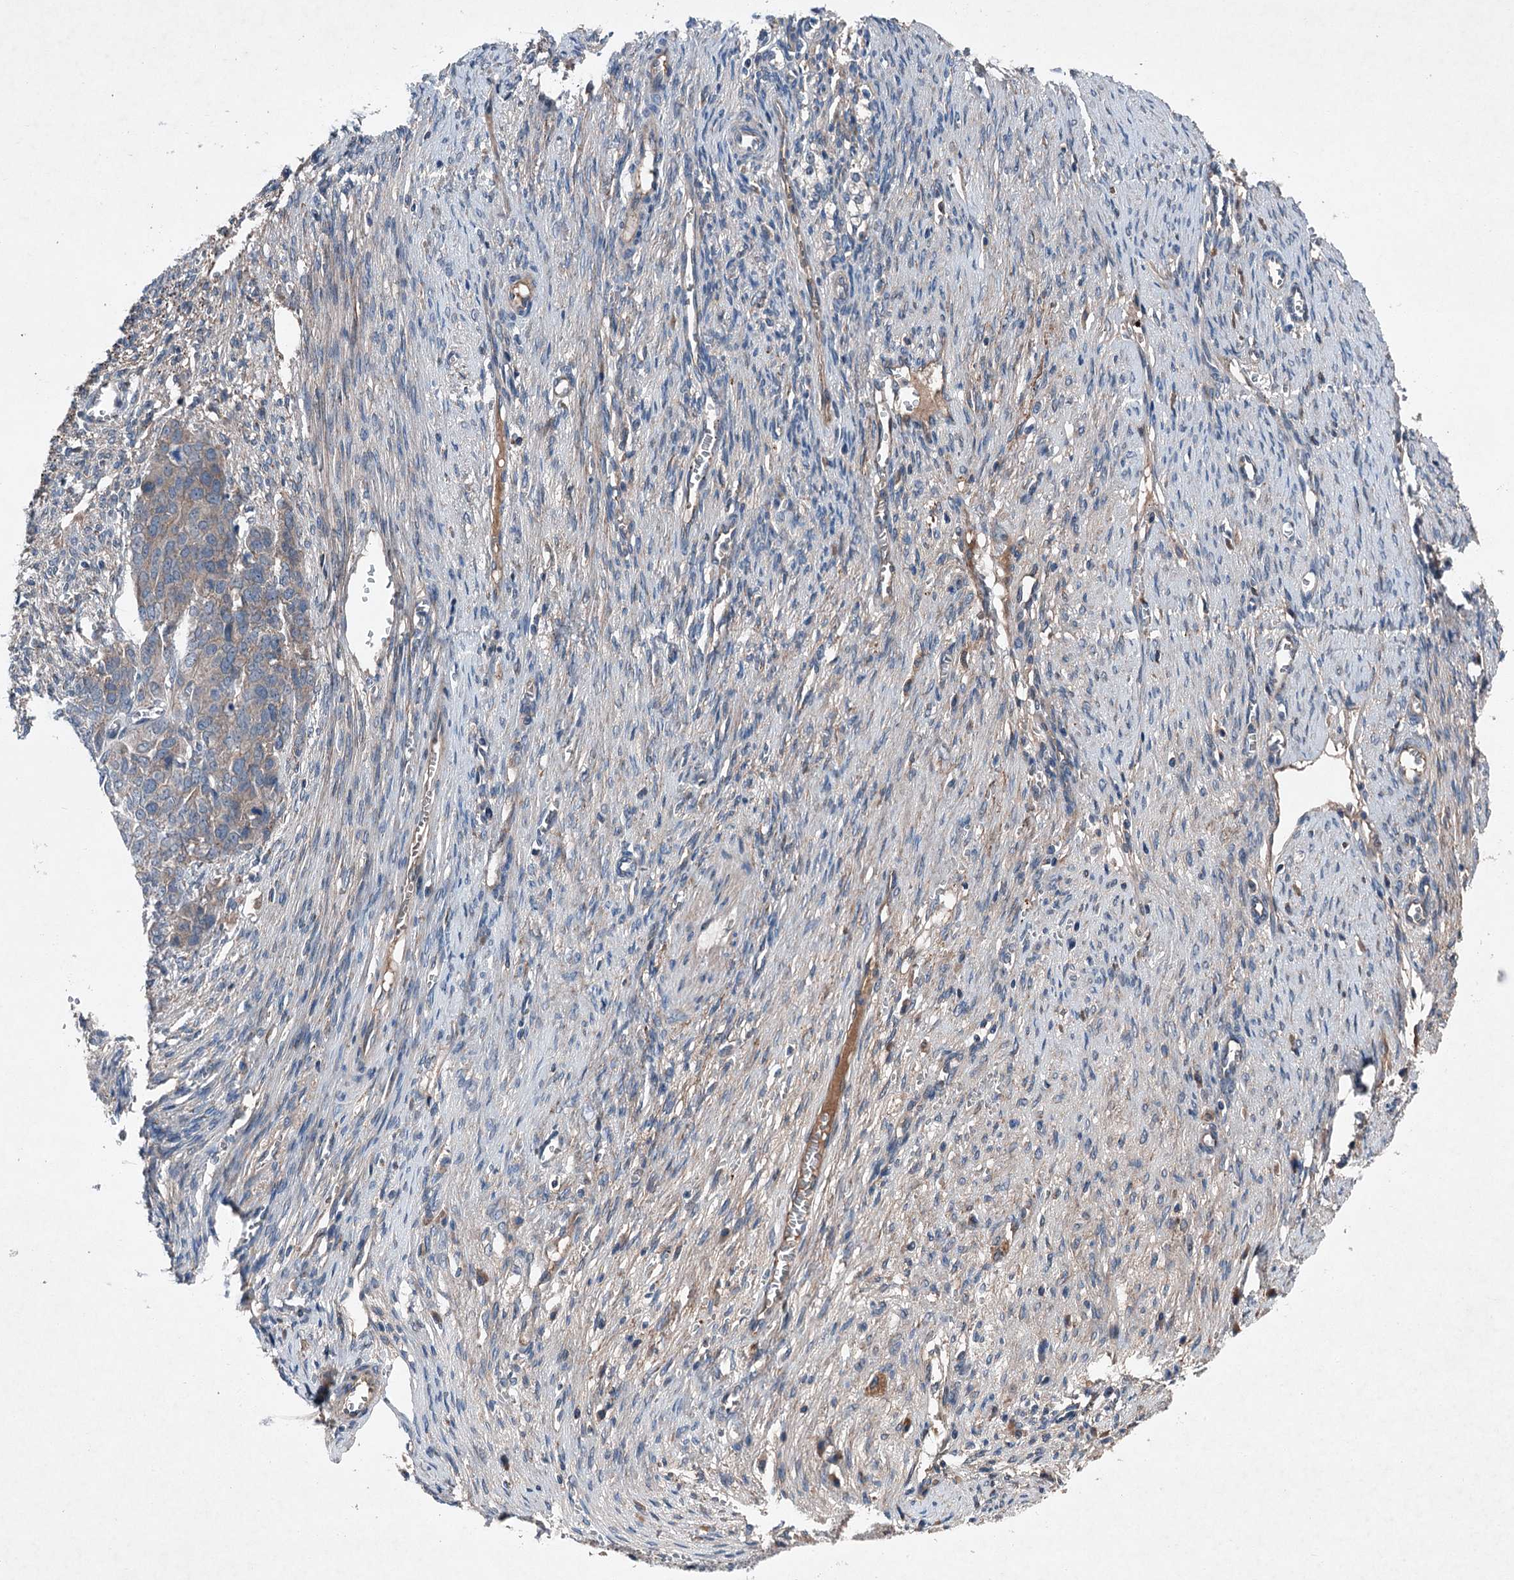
{"staining": {"intensity": "negative", "quantity": "none", "location": "none"}, "tissue": "ovarian cancer", "cell_type": "Tumor cells", "image_type": "cancer", "snomed": [{"axis": "morphology", "description": "Cystadenocarcinoma, serous, NOS"}, {"axis": "topography", "description": "Ovary"}], "caption": "A photomicrograph of ovarian cancer stained for a protein displays no brown staining in tumor cells.", "gene": "SLC2A10", "patient": {"sex": "female", "age": 44}}